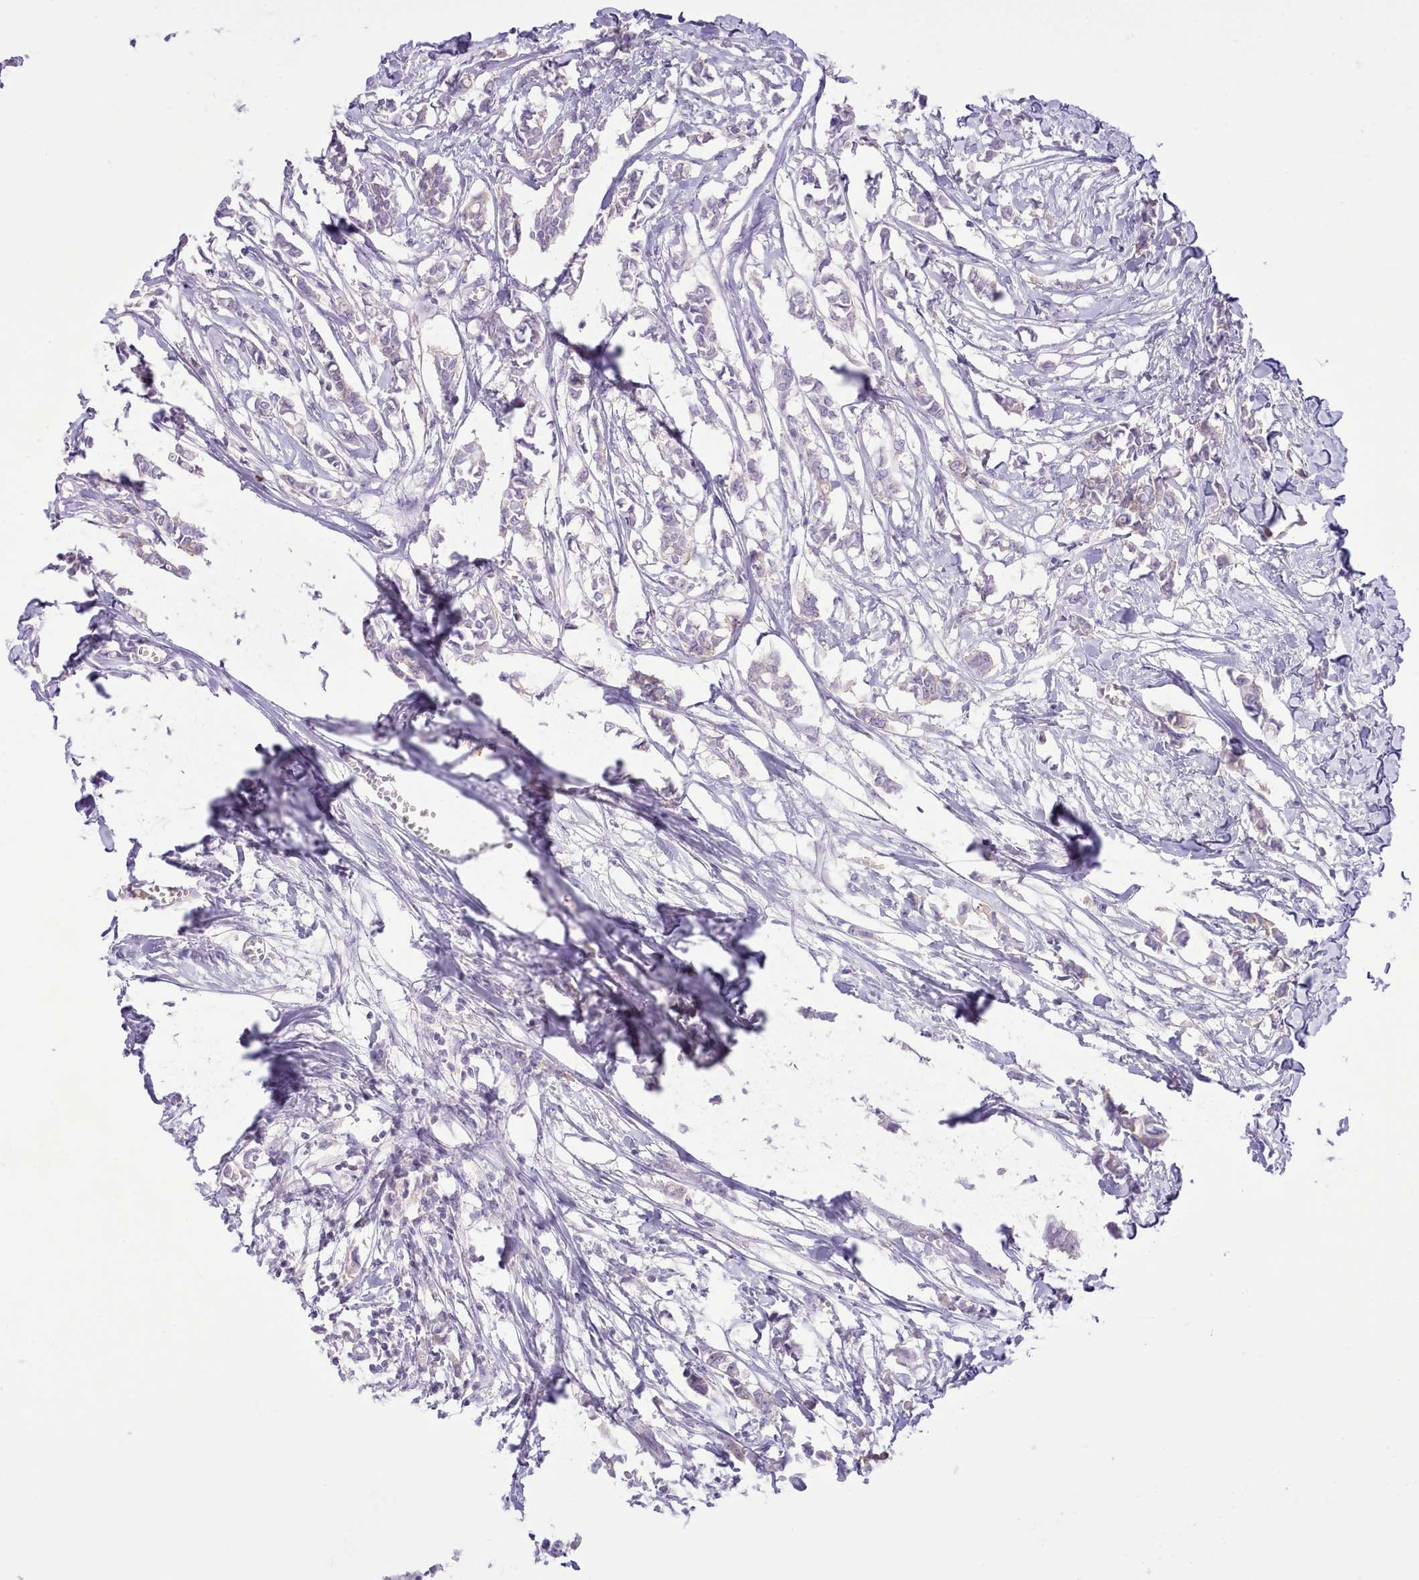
{"staining": {"intensity": "negative", "quantity": "none", "location": "none"}, "tissue": "breast cancer", "cell_type": "Tumor cells", "image_type": "cancer", "snomed": [{"axis": "morphology", "description": "Duct carcinoma"}, {"axis": "topography", "description": "Breast"}], "caption": "Human breast cancer stained for a protein using IHC displays no expression in tumor cells.", "gene": "MDFI", "patient": {"sex": "female", "age": 41}}